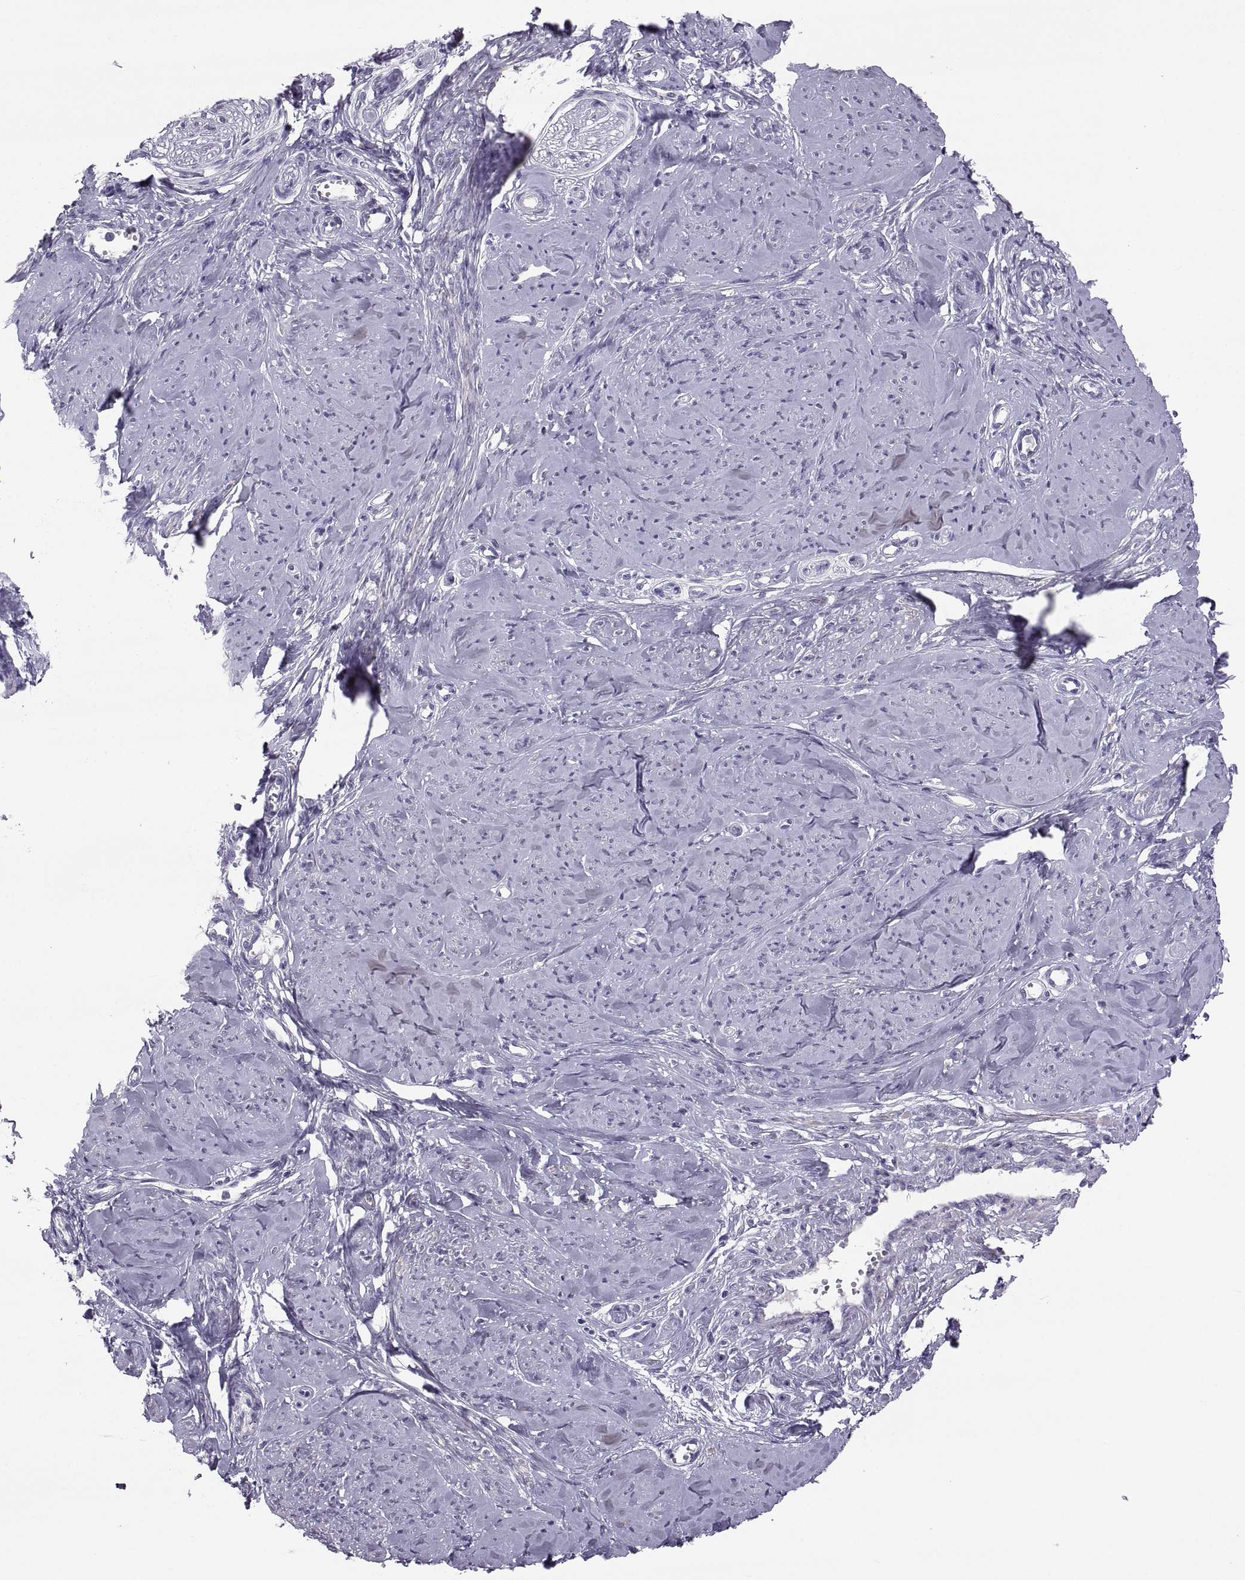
{"staining": {"intensity": "moderate", "quantity": "25%-75%", "location": "cytoplasmic/membranous"}, "tissue": "smooth muscle", "cell_type": "Smooth muscle cells", "image_type": "normal", "snomed": [{"axis": "morphology", "description": "Normal tissue, NOS"}, {"axis": "topography", "description": "Smooth muscle"}], "caption": "The immunohistochemical stain shows moderate cytoplasmic/membranous positivity in smooth muscle cells of unremarkable smooth muscle. The protein of interest is shown in brown color, while the nuclei are stained blue.", "gene": "IGSF1", "patient": {"sex": "female", "age": 48}}